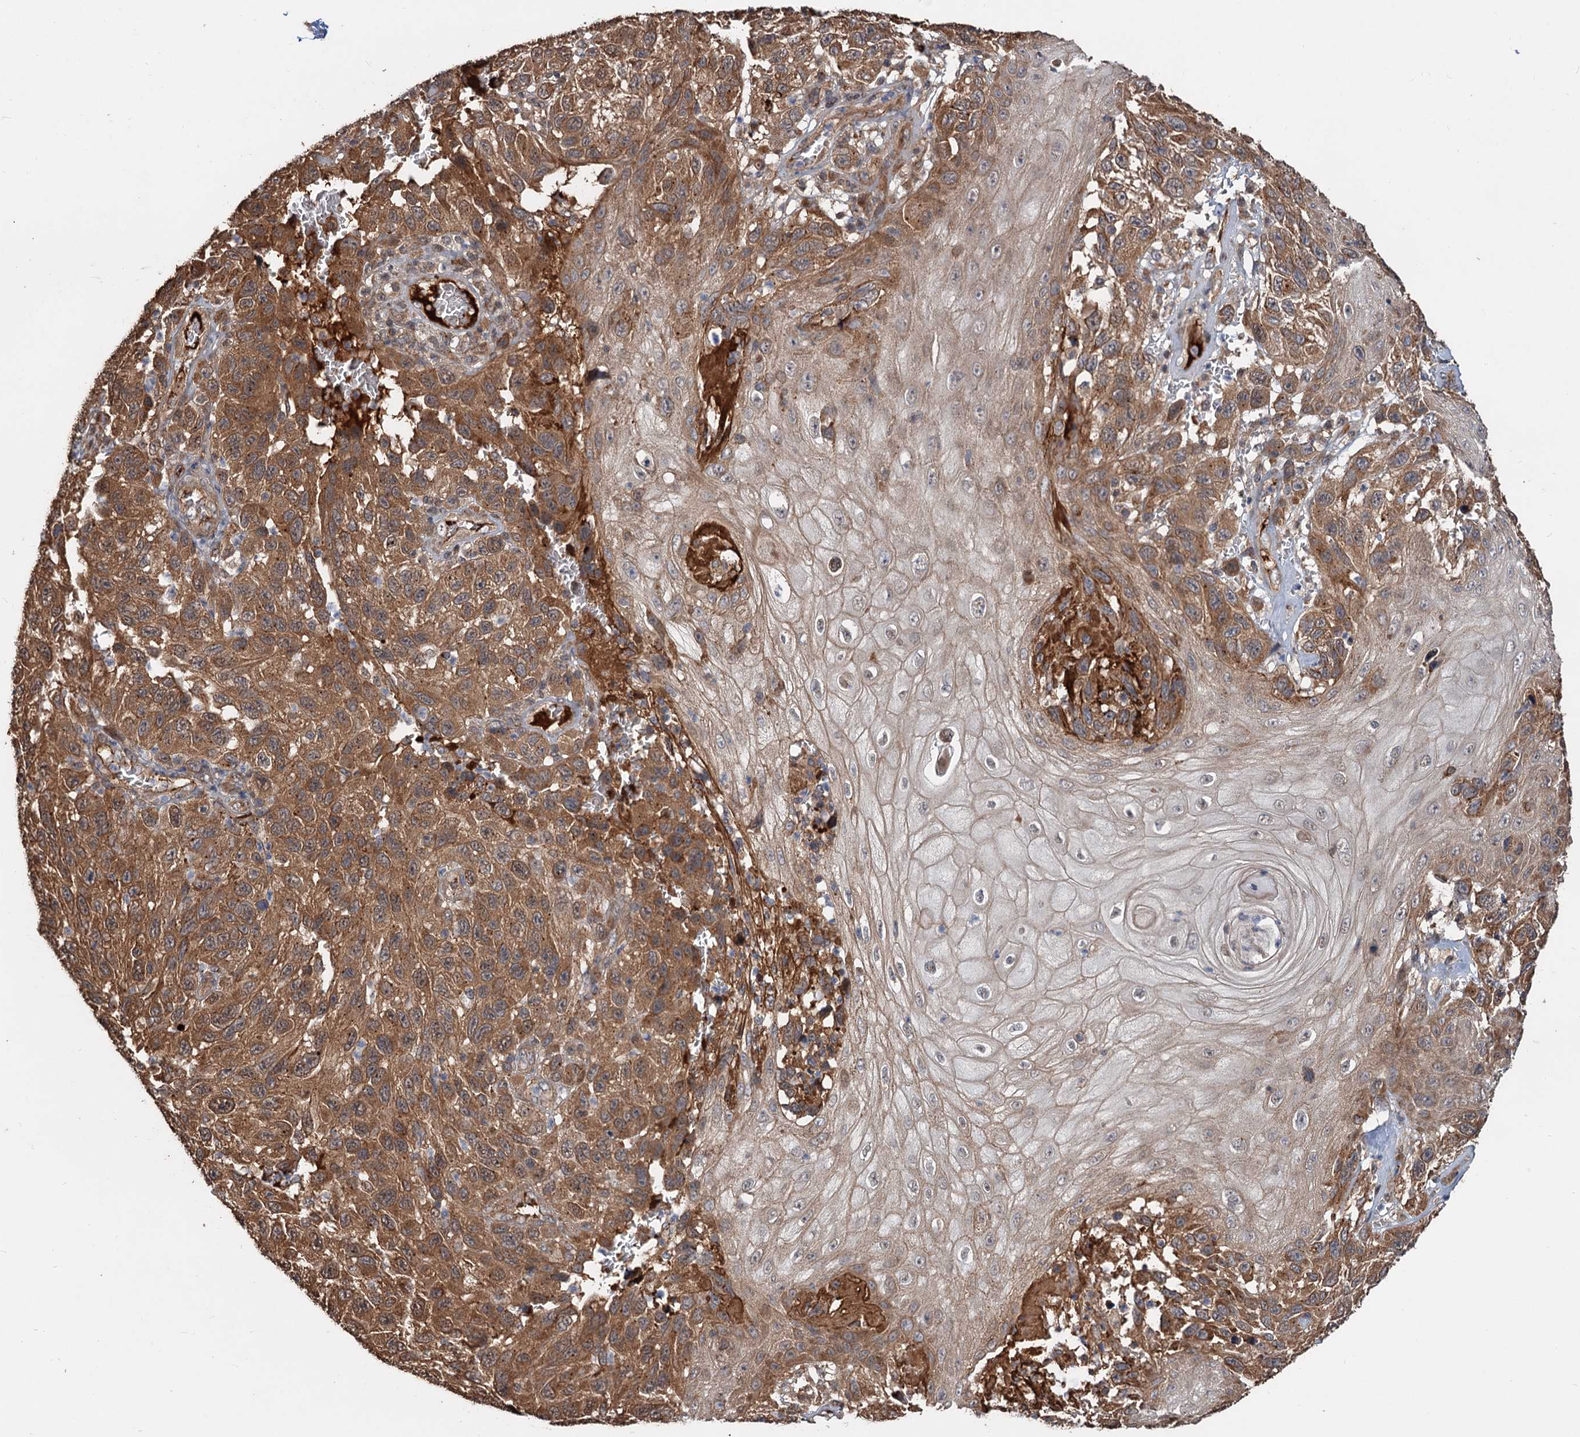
{"staining": {"intensity": "moderate", "quantity": ">75%", "location": "cytoplasmic/membranous"}, "tissue": "melanoma", "cell_type": "Tumor cells", "image_type": "cancer", "snomed": [{"axis": "morphology", "description": "Normal tissue, NOS"}, {"axis": "morphology", "description": "Malignant melanoma, NOS"}, {"axis": "topography", "description": "Skin"}], "caption": "A brown stain labels moderate cytoplasmic/membranous expression of a protein in human melanoma tumor cells.", "gene": "DEXI", "patient": {"sex": "female", "age": 96}}